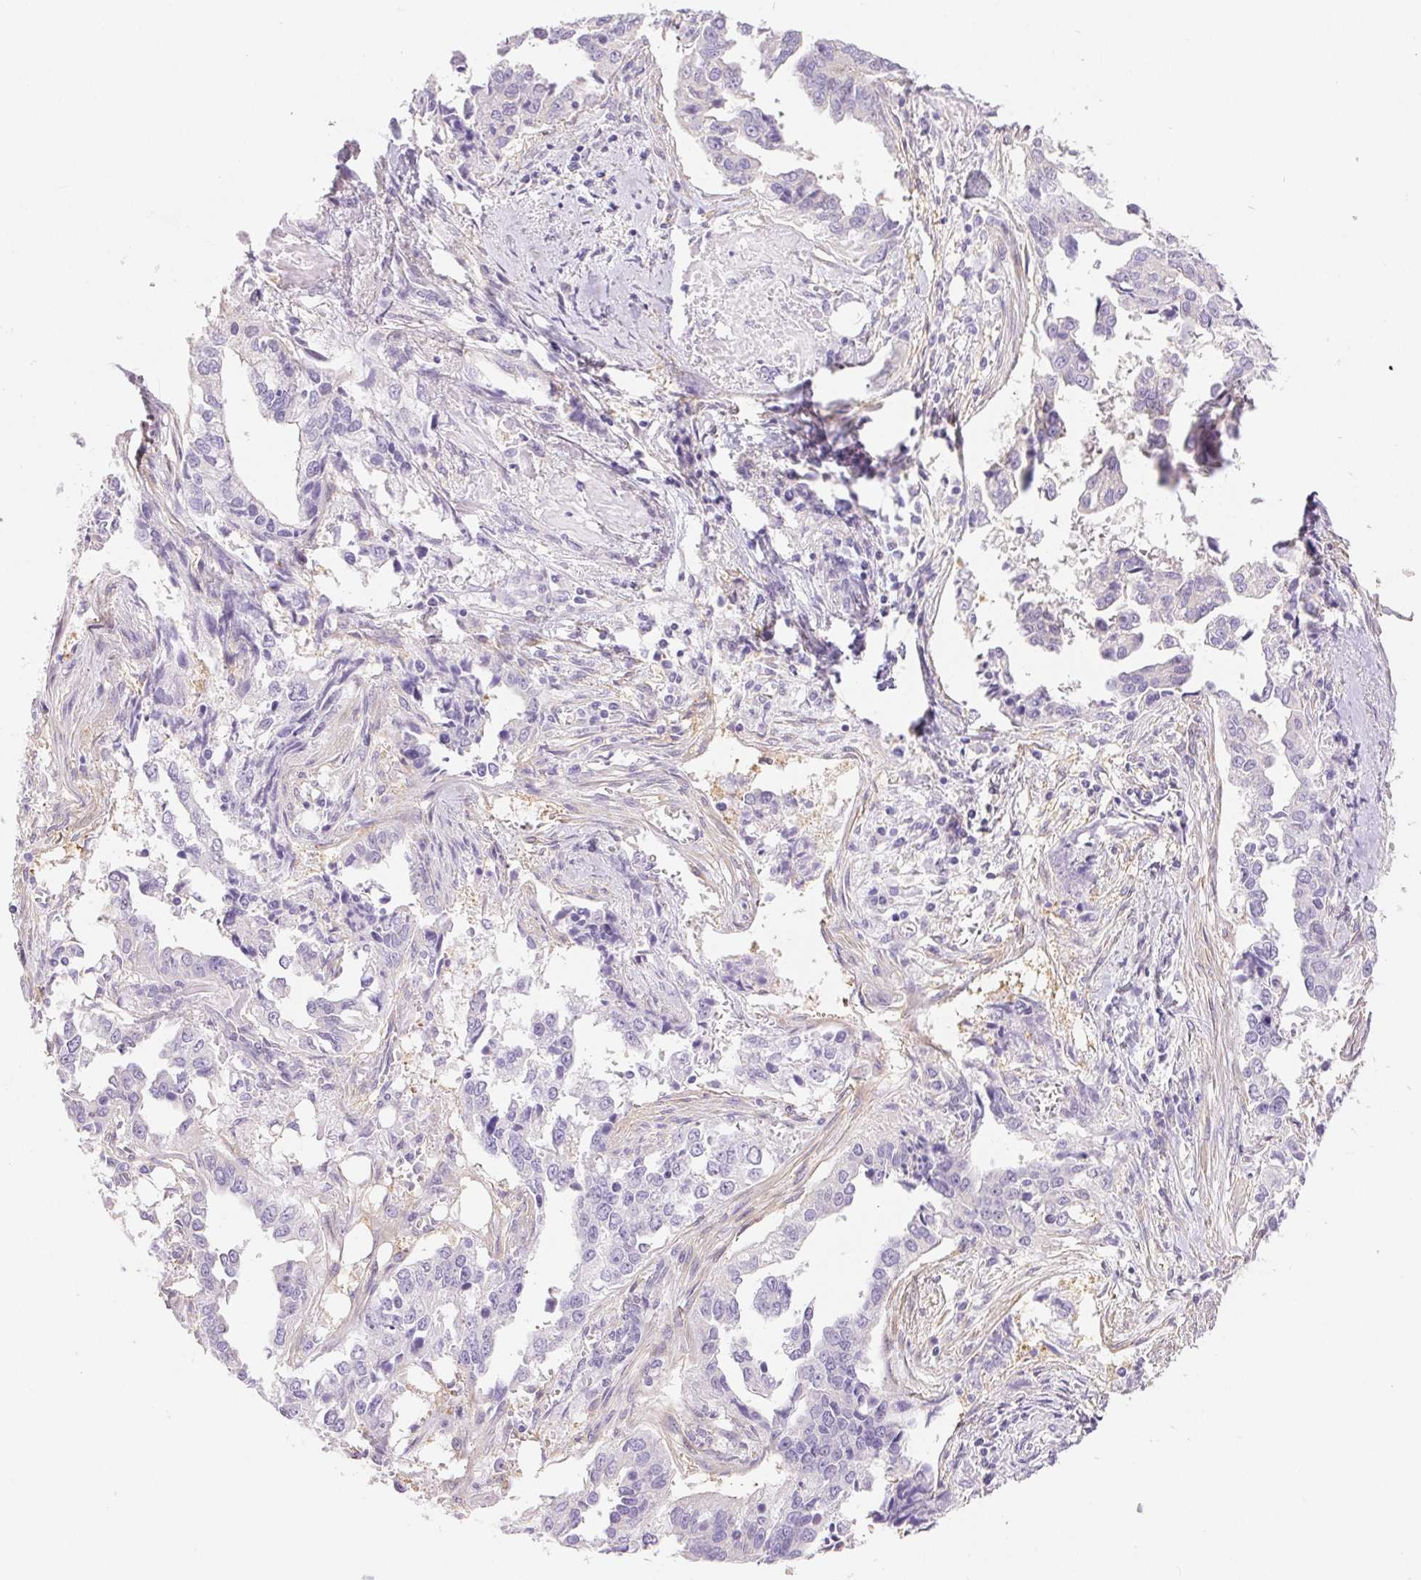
{"staining": {"intensity": "negative", "quantity": "none", "location": "none"}, "tissue": "ovarian cancer", "cell_type": "Tumor cells", "image_type": "cancer", "snomed": [{"axis": "morphology", "description": "Cystadenocarcinoma, serous, NOS"}, {"axis": "topography", "description": "Ovary"}], "caption": "Immunohistochemistry of human ovarian cancer exhibits no expression in tumor cells.", "gene": "PNLIP", "patient": {"sex": "female", "age": 75}}